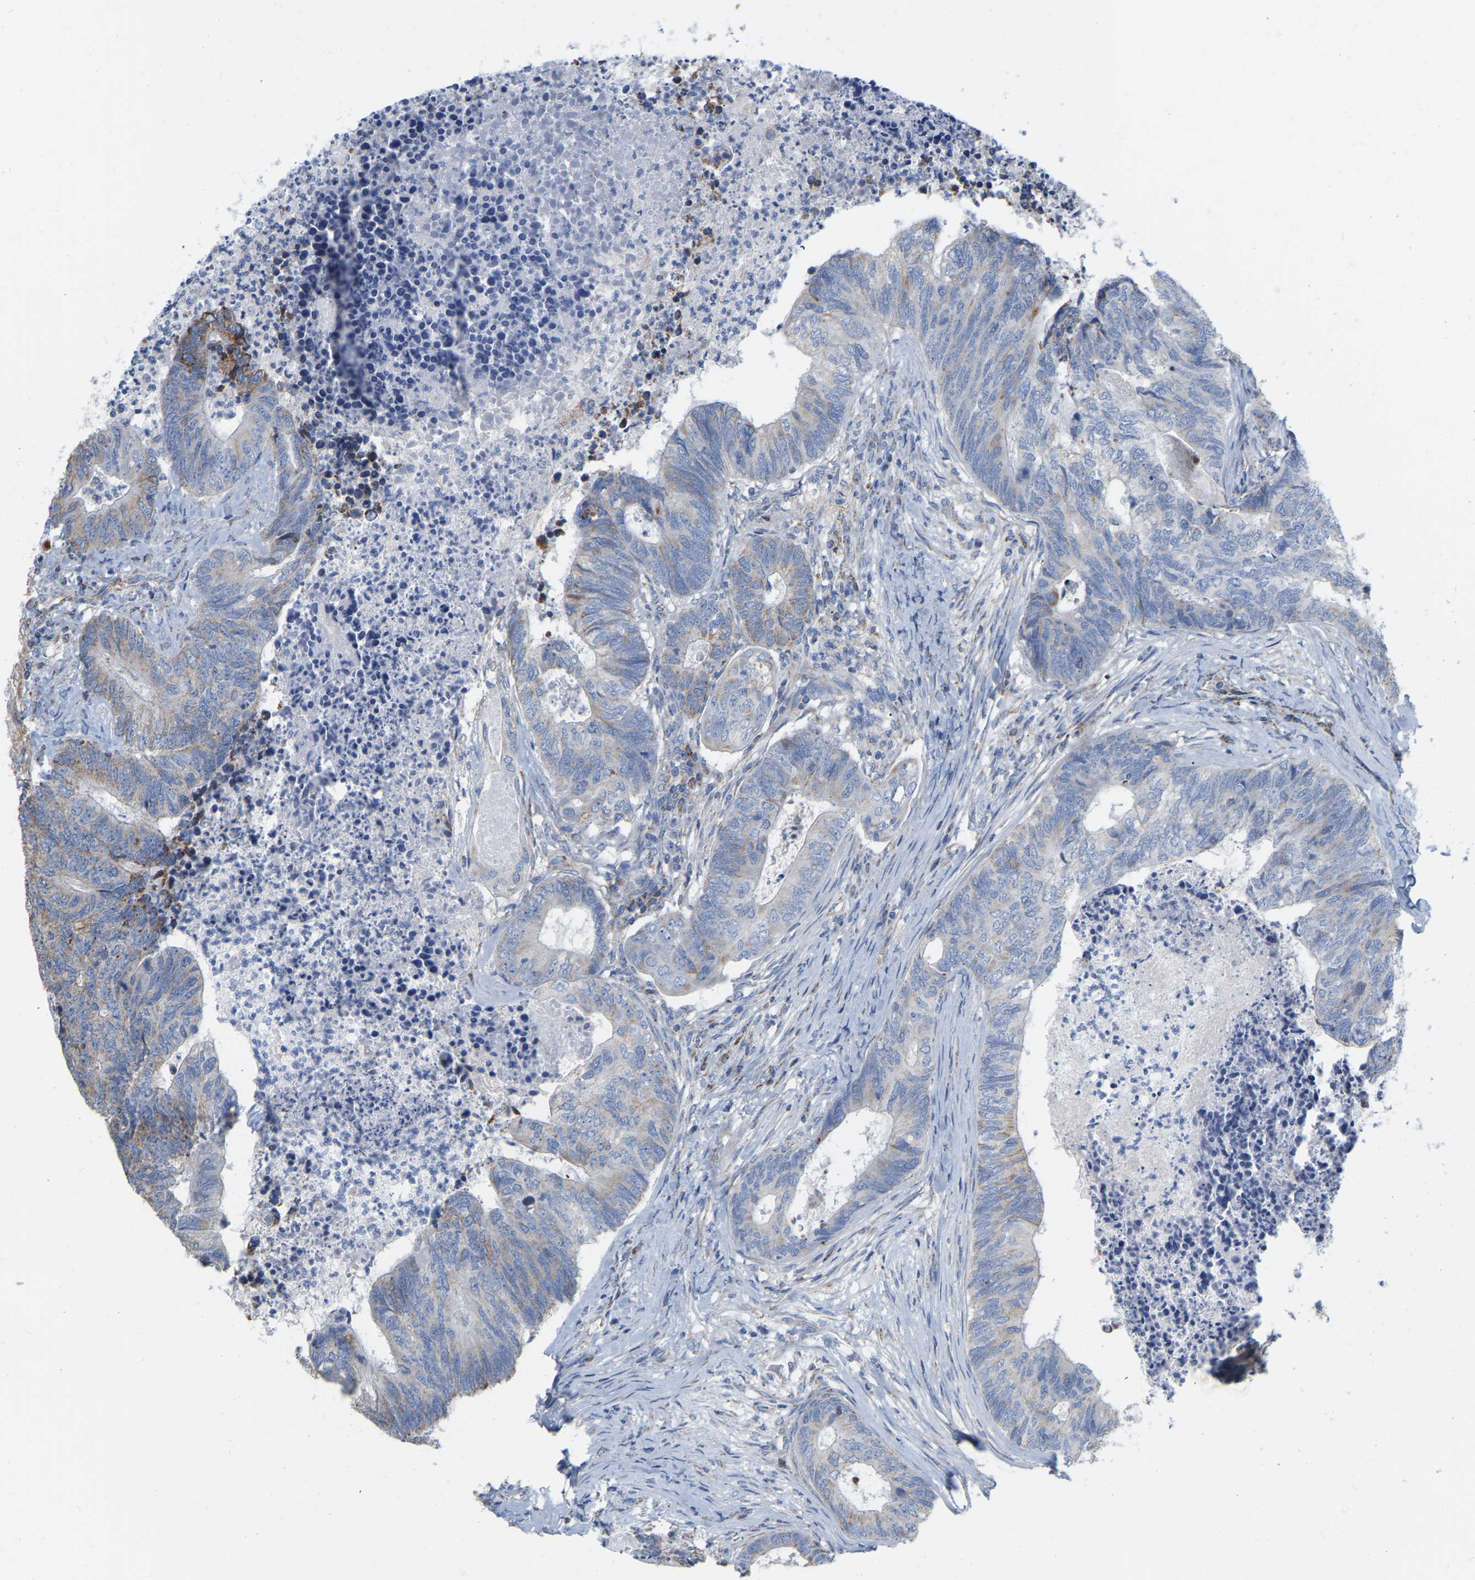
{"staining": {"intensity": "moderate", "quantity": "<25%", "location": "cytoplasmic/membranous"}, "tissue": "colorectal cancer", "cell_type": "Tumor cells", "image_type": "cancer", "snomed": [{"axis": "morphology", "description": "Adenocarcinoma, NOS"}, {"axis": "topography", "description": "Colon"}], "caption": "The image reveals a brown stain indicating the presence of a protein in the cytoplasmic/membranous of tumor cells in colorectal cancer (adenocarcinoma). (Brightfield microscopy of DAB IHC at high magnification).", "gene": "CBLB", "patient": {"sex": "female", "age": 67}}